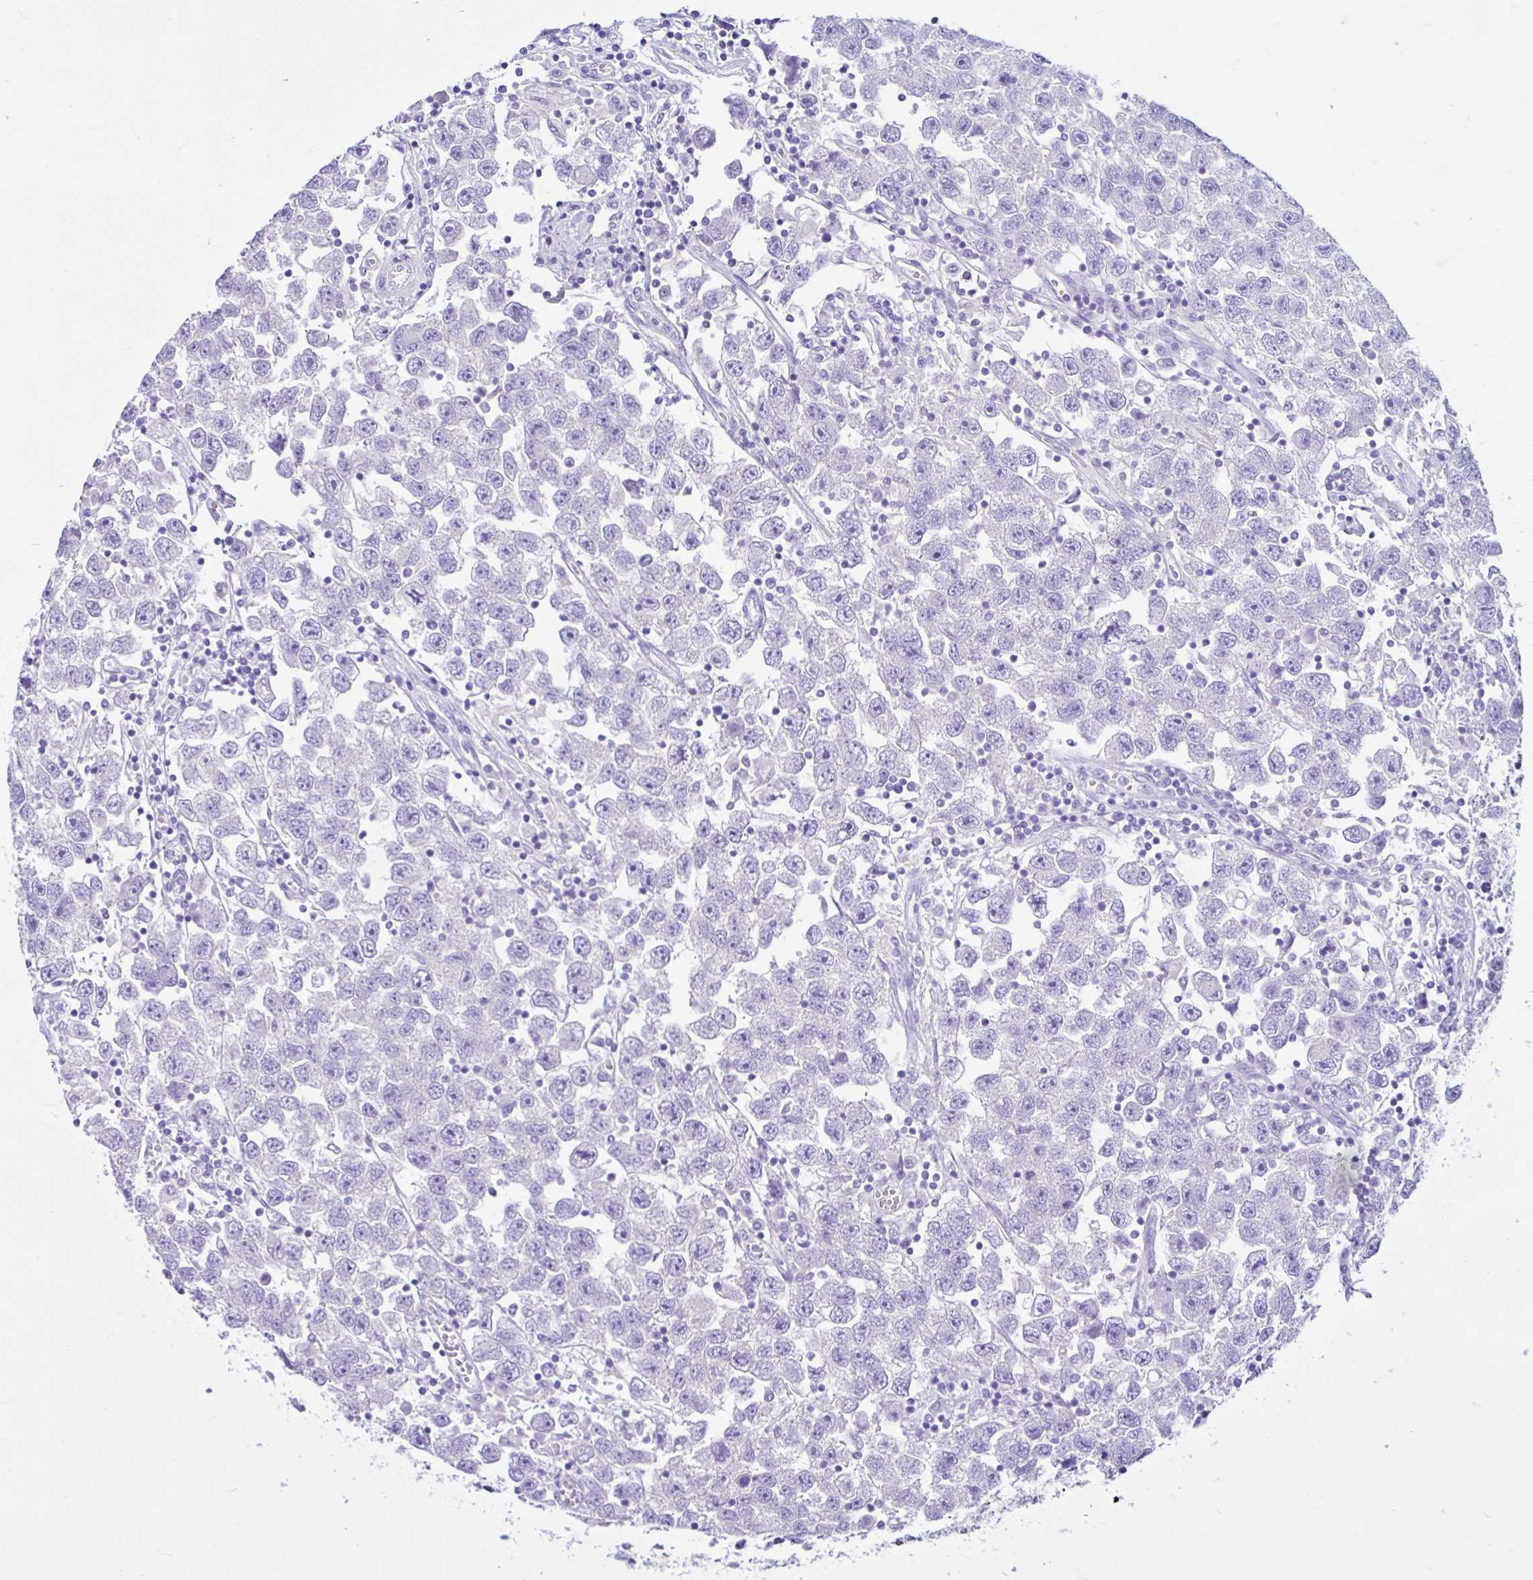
{"staining": {"intensity": "negative", "quantity": "none", "location": "none"}, "tissue": "testis cancer", "cell_type": "Tumor cells", "image_type": "cancer", "snomed": [{"axis": "morphology", "description": "Seminoma, NOS"}, {"axis": "topography", "description": "Testis"}], "caption": "Tumor cells show no significant protein positivity in seminoma (testis).", "gene": "CYP19A1", "patient": {"sex": "male", "age": 26}}